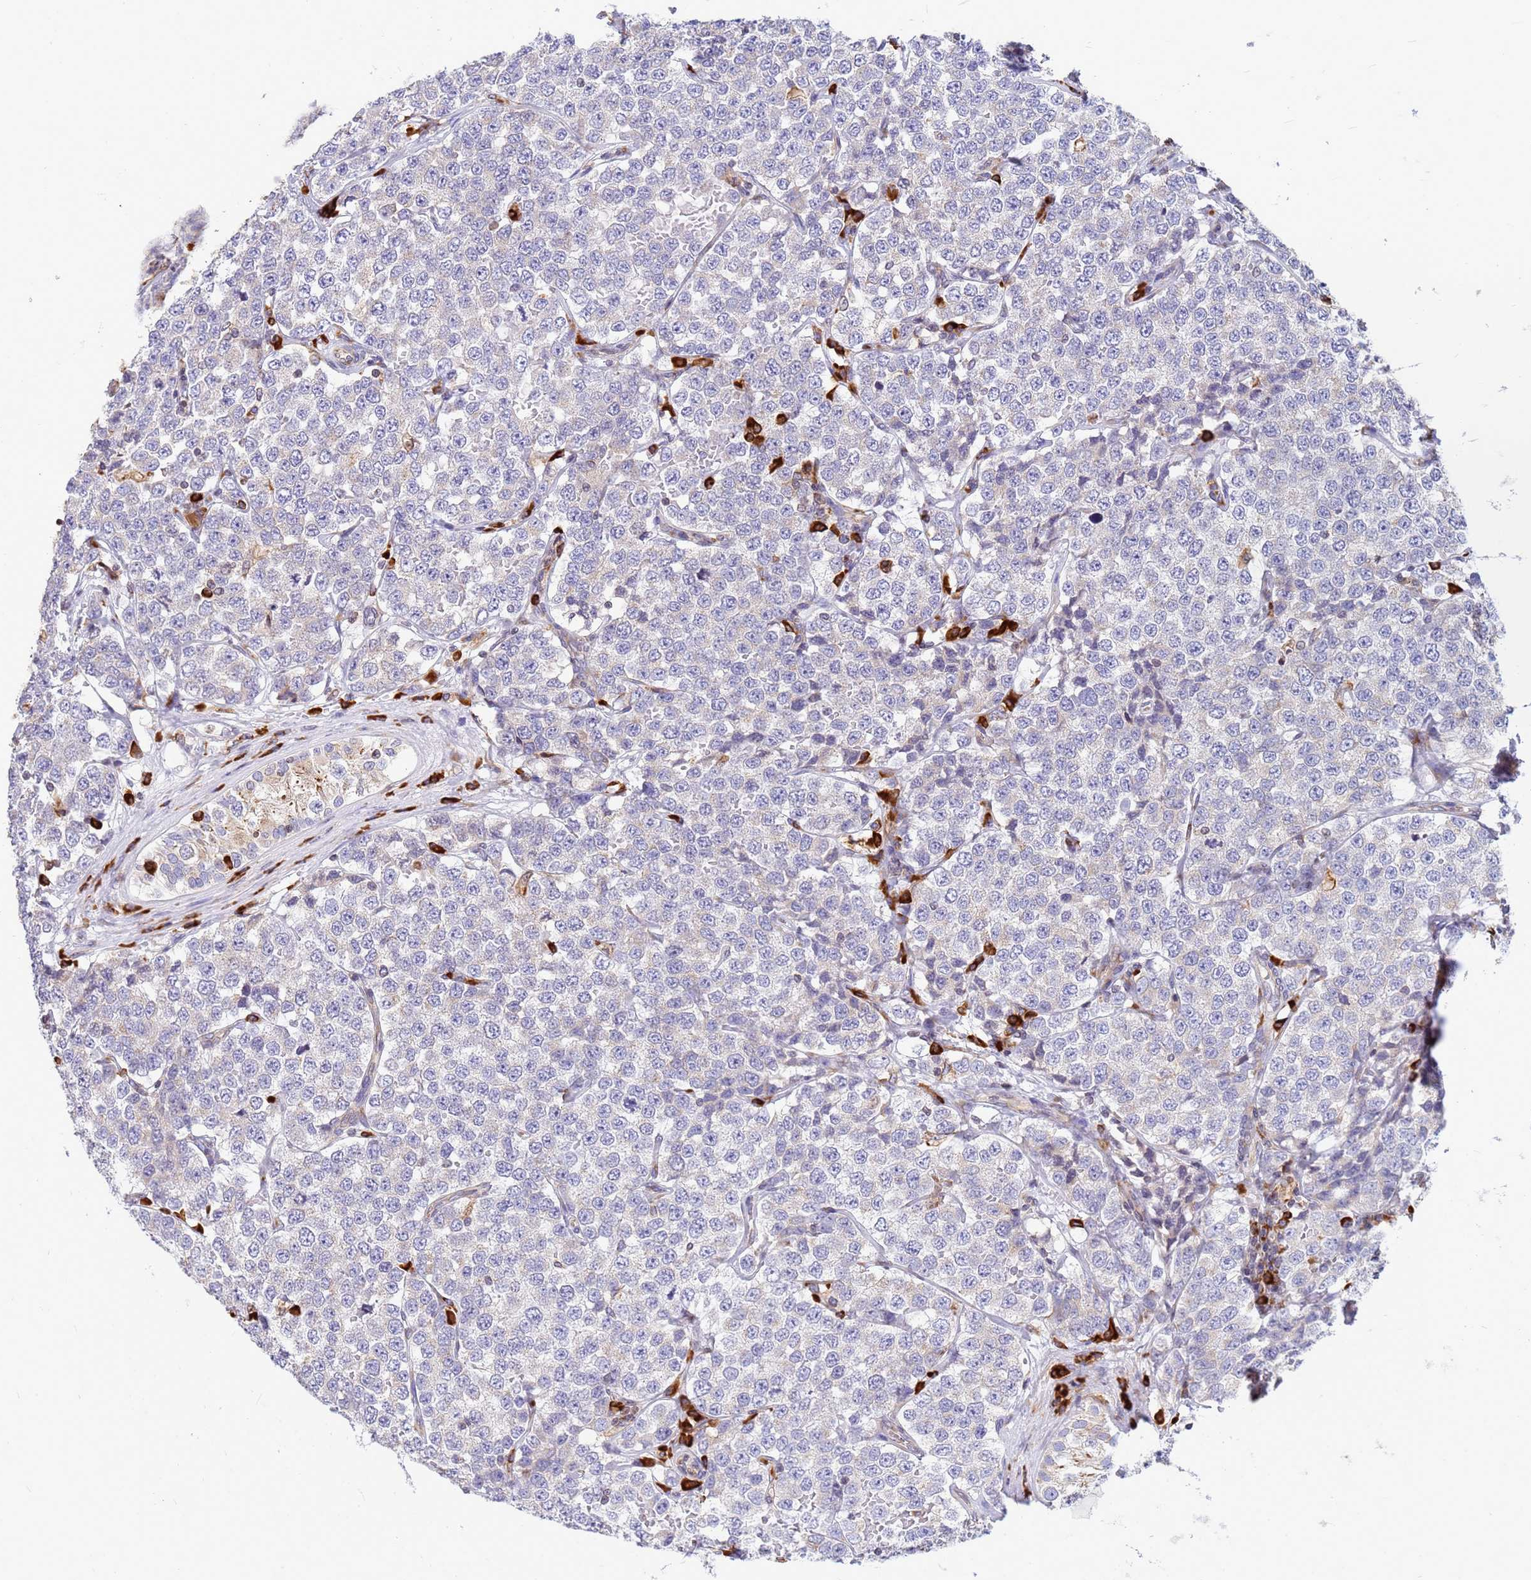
{"staining": {"intensity": "negative", "quantity": "none", "location": "none"}, "tissue": "testis cancer", "cell_type": "Tumor cells", "image_type": "cancer", "snomed": [{"axis": "morphology", "description": "Seminoma, NOS"}, {"axis": "topography", "description": "Testis"}], "caption": "Photomicrograph shows no protein positivity in tumor cells of testis cancer (seminoma) tissue.", "gene": "SSR4", "patient": {"sex": "male", "age": 34}}